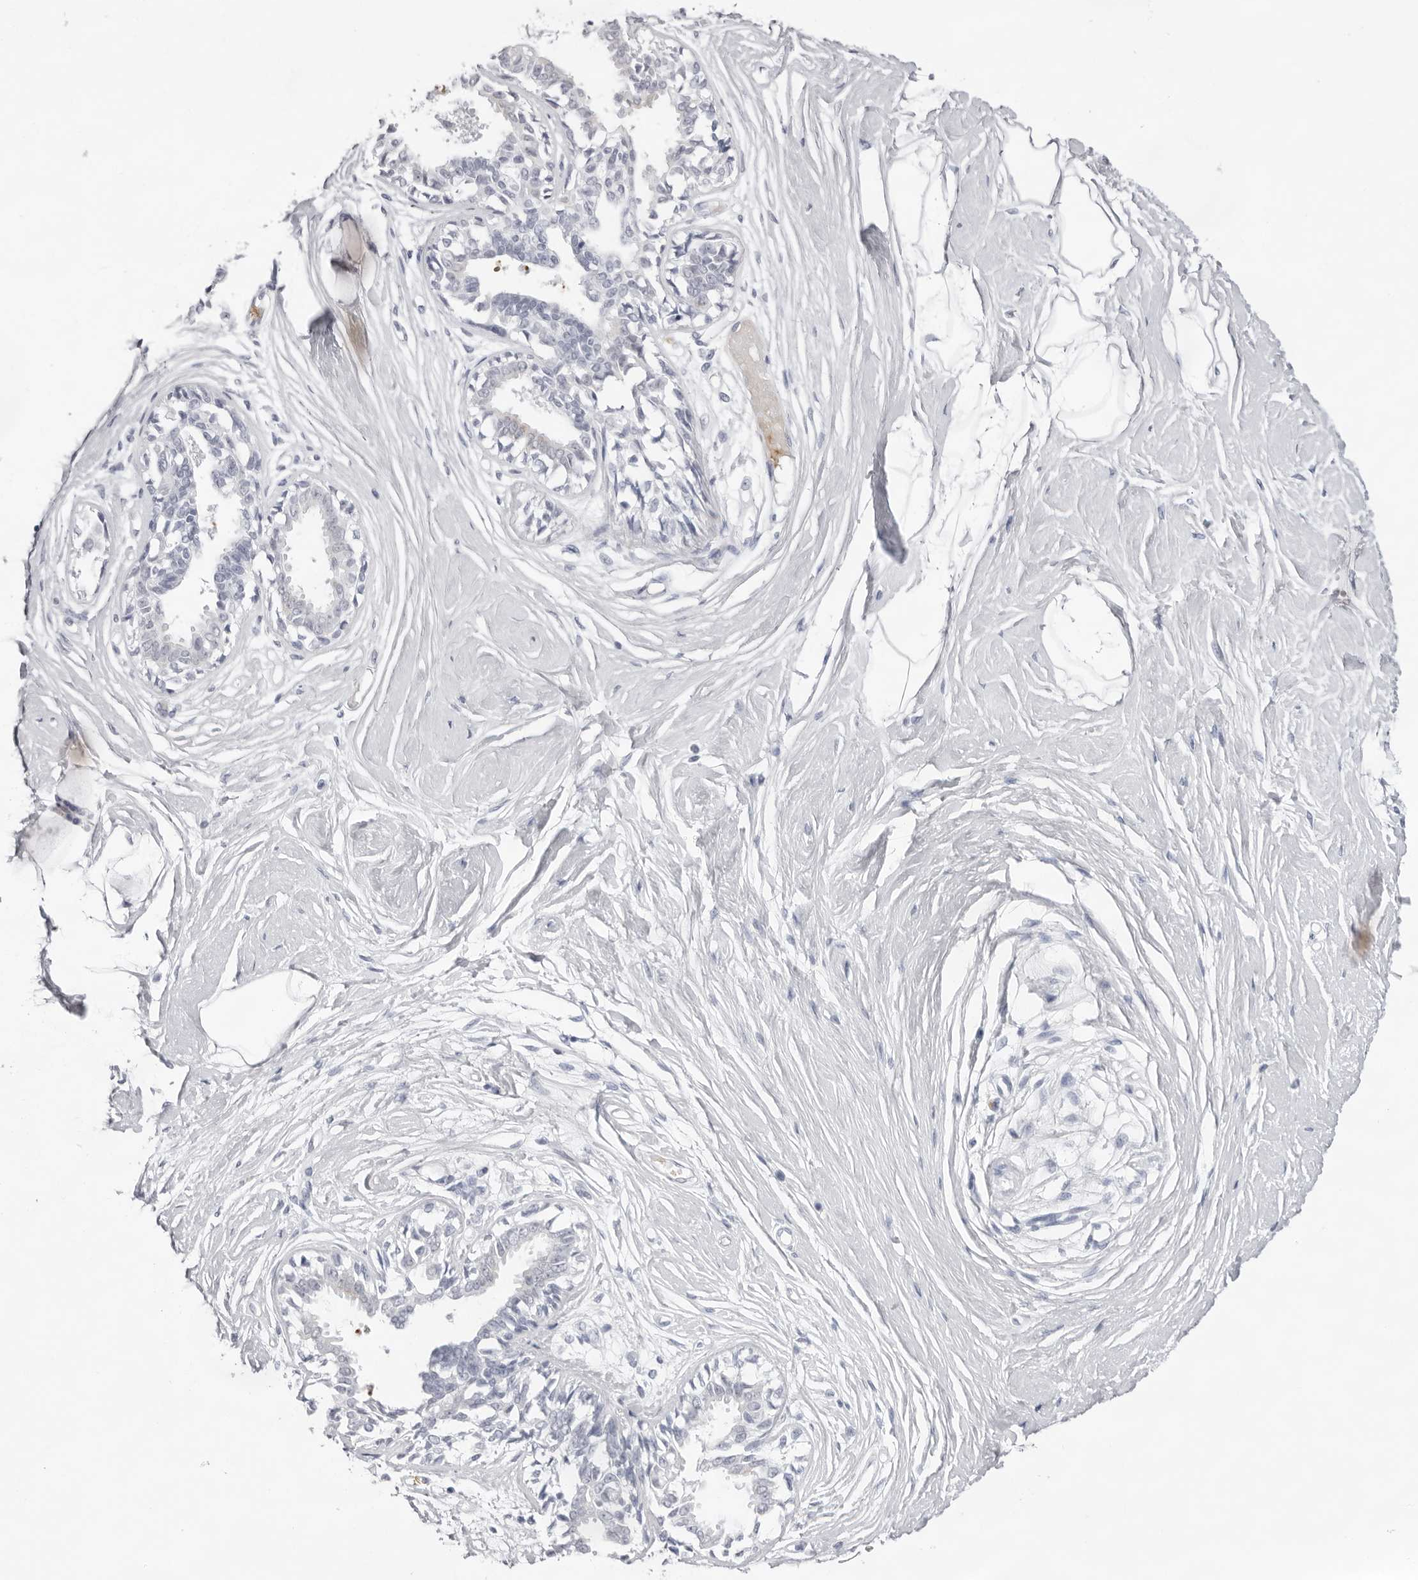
{"staining": {"intensity": "negative", "quantity": "none", "location": "none"}, "tissue": "breast", "cell_type": "Adipocytes", "image_type": "normal", "snomed": [{"axis": "morphology", "description": "Normal tissue, NOS"}, {"axis": "topography", "description": "Breast"}], "caption": "Immunohistochemistry (IHC) of normal breast reveals no positivity in adipocytes. (DAB (3,3'-diaminobenzidine) IHC, high magnification).", "gene": "SPTA1", "patient": {"sex": "female", "age": 45}}